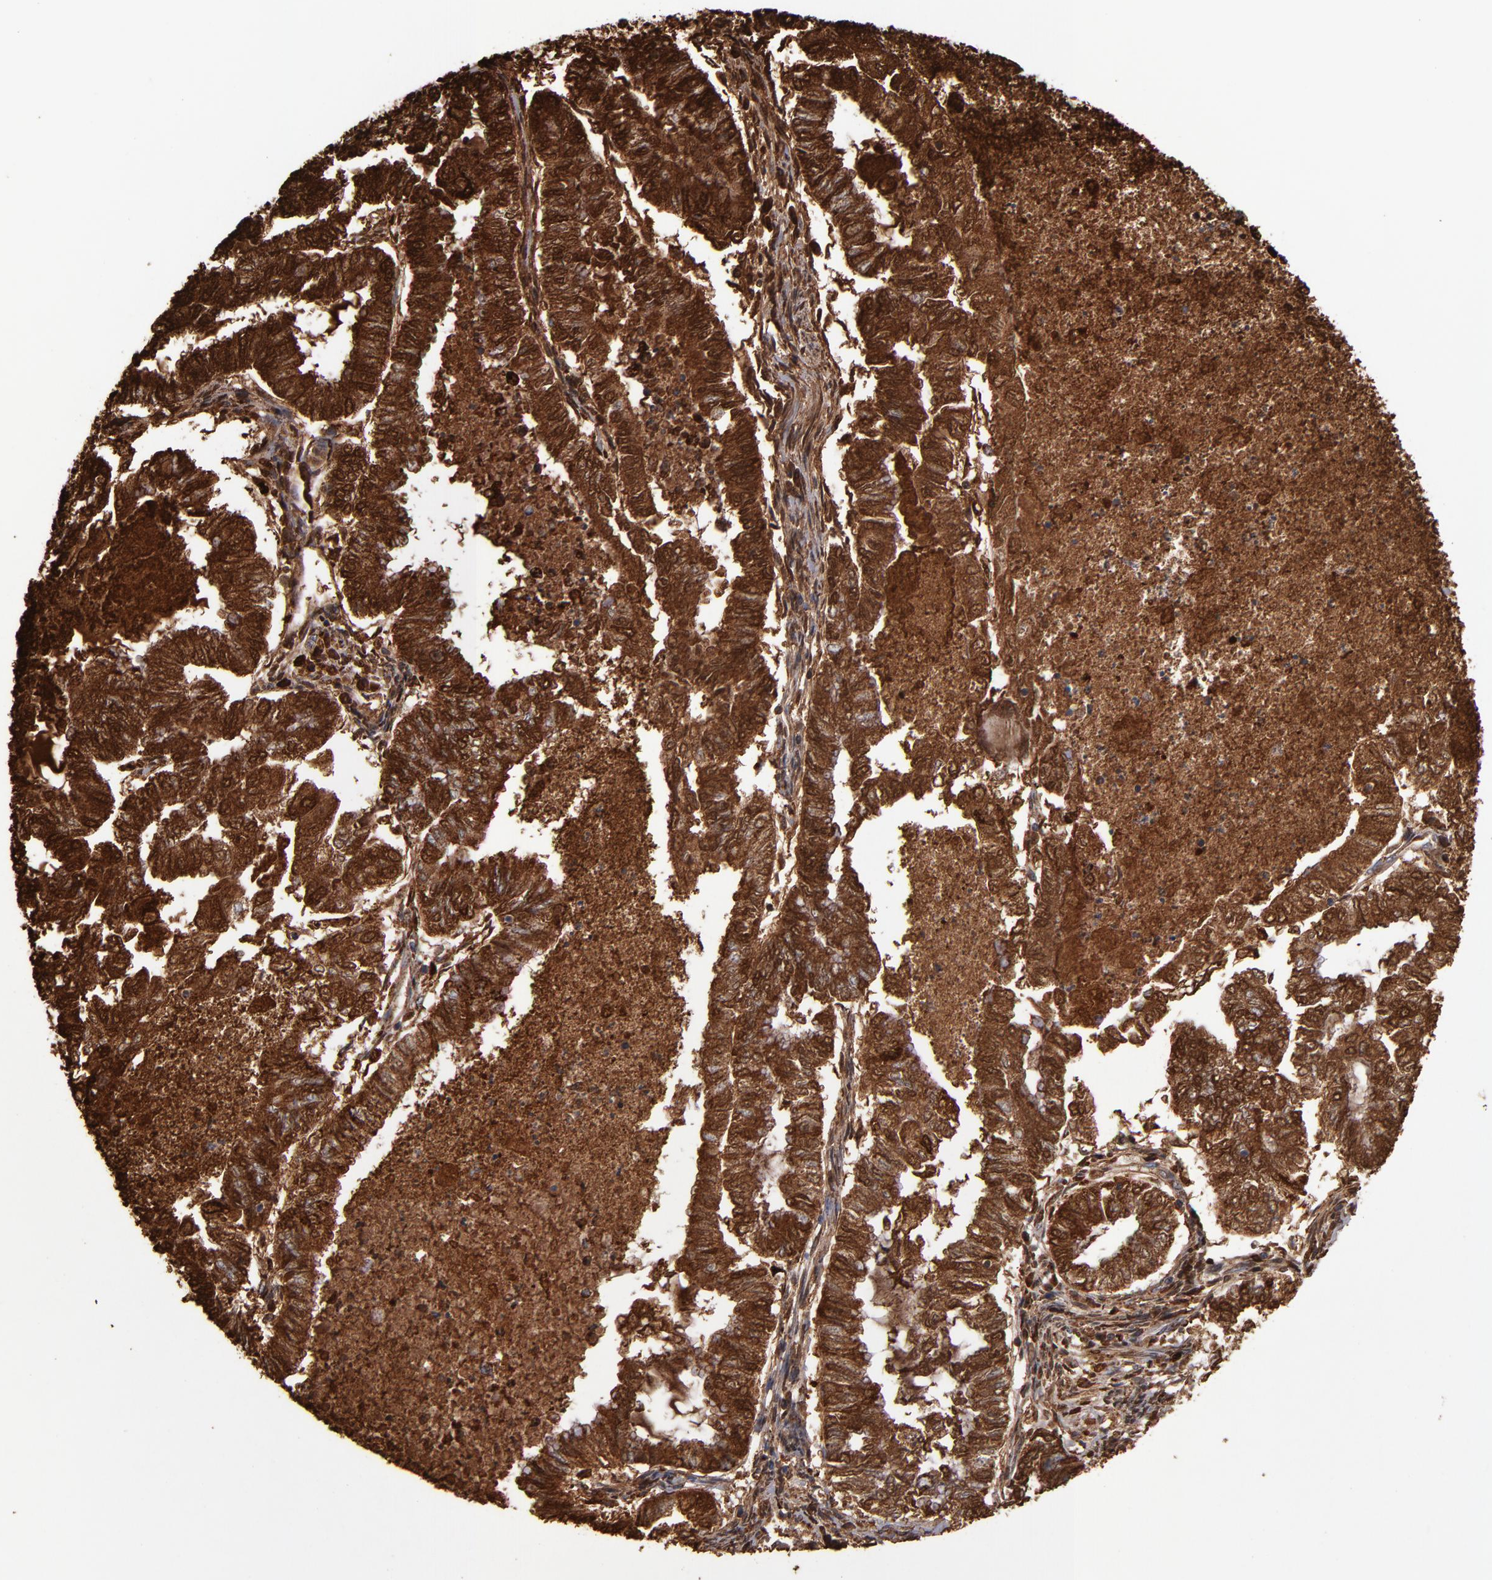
{"staining": {"intensity": "strong", "quantity": ">75%", "location": "cytoplasmic/membranous"}, "tissue": "endometrial cancer", "cell_type": "Tumor cells", "image_type": "cancer", "snomed": [{"axis": "morphology", "description": "Adenocarcinoma, NOS"}, {"axis": "topography", "description": "Endometrium"}], "caption": "Protein expression analysis of adenocarcinoma (endometrial) exhibits strong cytoplasmic/membranous positivity in about >75% of tumor cells.", "gene": "SOD2", "patient": {"sex": "female", "age": 79}}